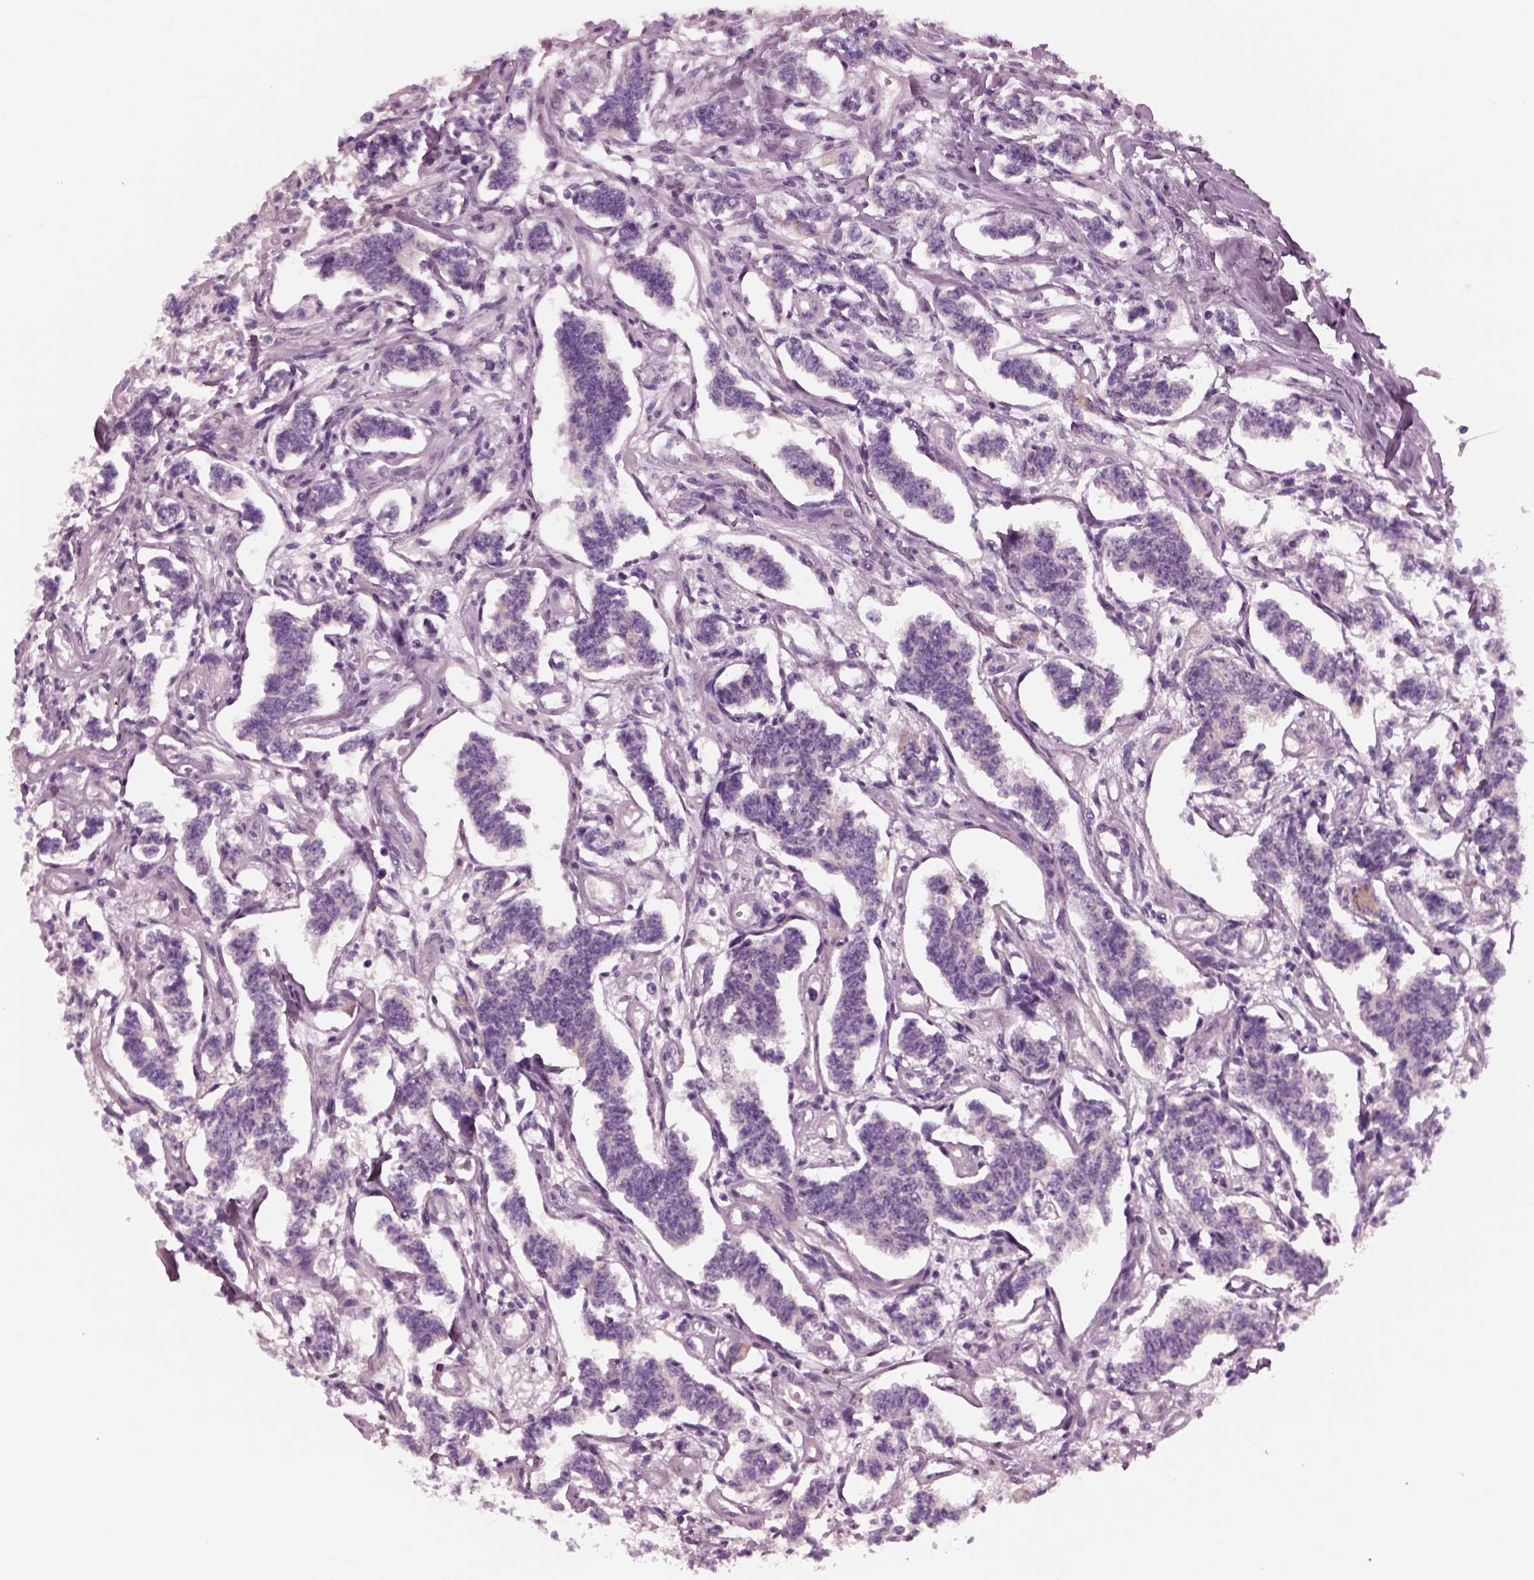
{"staining": {"intensity": "negative", "quantity": "none", "location": "none"}, "tissue": "carcinoid", "cell_type": "Tumor cells", "image_type": "cancer", "snomed": [{"axis": "morphology", "description": "Carcinoid, malignant, NOS"}, {"axis": "topography", "description": "Kidney"}], "caption": "DAB immunohistochemical staining of carcinoid (malignant) exhibits no significant expression in tumor cells. (DAB immunohistochemistry (IHC) visualized using brightfield microscopy, high magnification).", "gene": "AP4M1", "patient": {"sex": "female", "age": 41}}